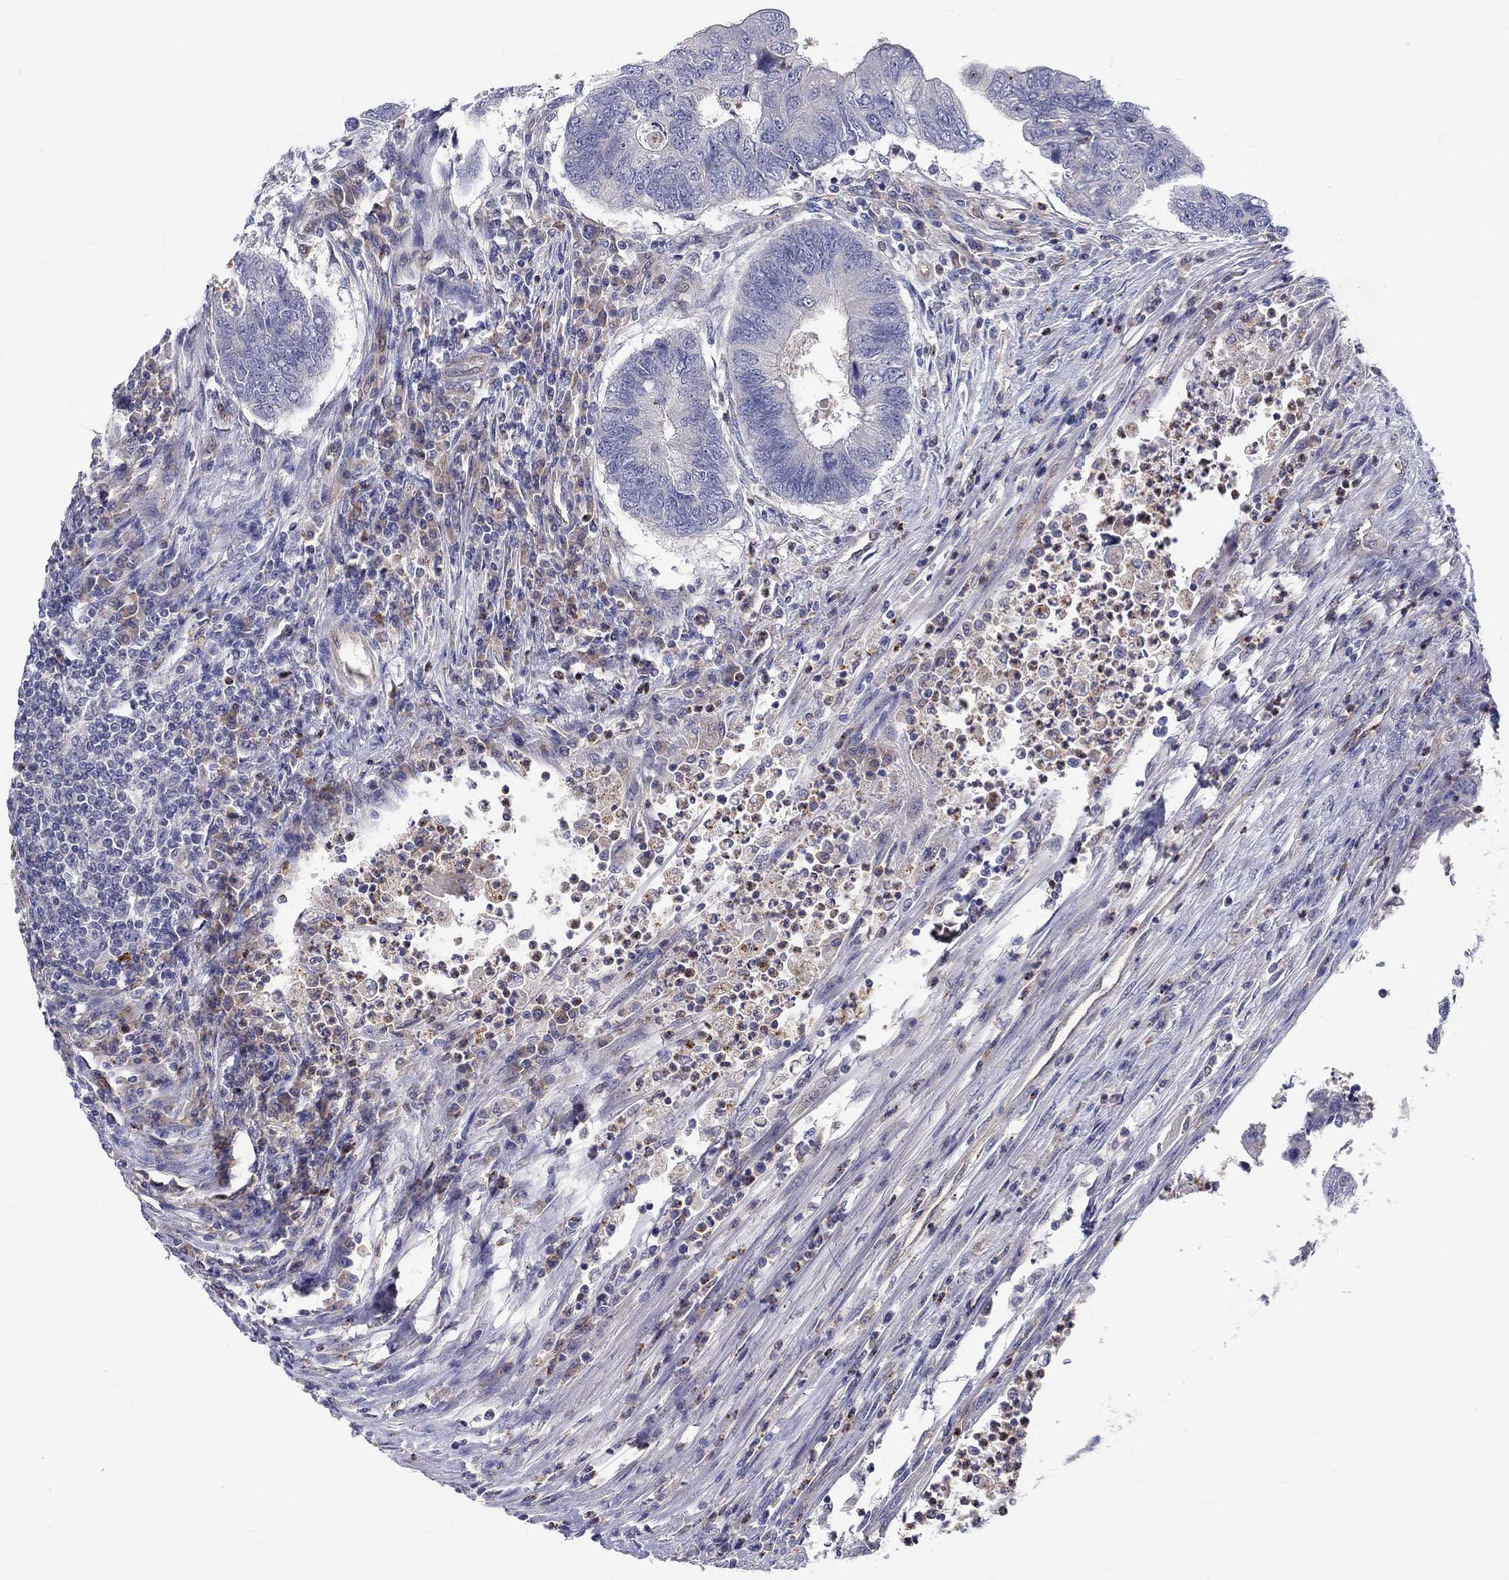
{"staining": {"intensity": "negative", "quantity": "none", "location": "none"}, "tissue": "colorectal cancer", "cell_type": "Tumor cells", "image_type": "cancer", "snomed": [{"axis": "morphology", "description": "Adenocarcinoma, NOS"}, {"axis": "topography", "description": "Colon"}], "caption": "This is an IHC photomicrograph of human adenocarcinoma (colorectal). There is no staining in tumor cells.", "gene": "ABCG4", "patient": {"sex": "female", "age": 67}}